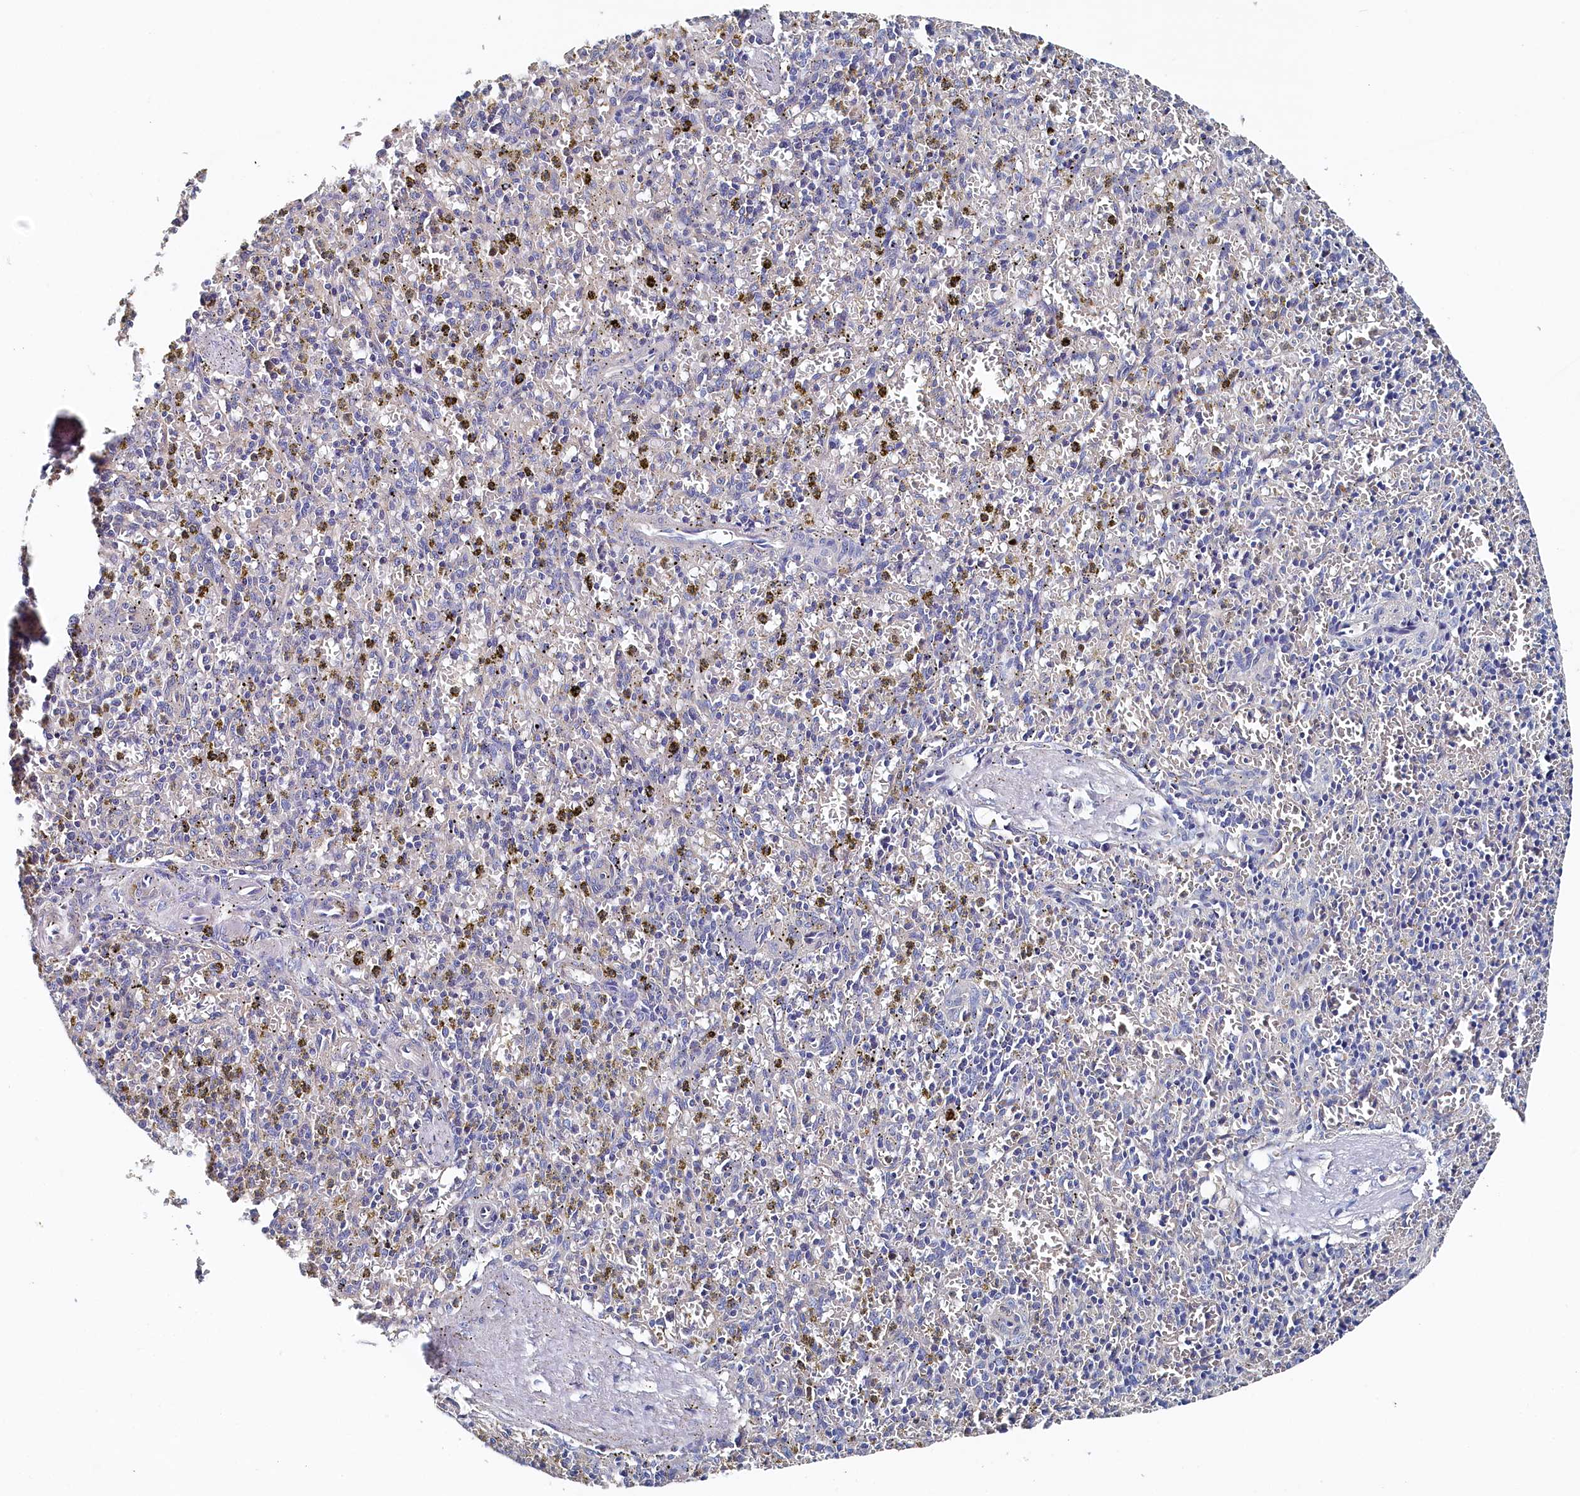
{"staining": {"intensity": "negative", "quantity": "none", "location": "none"}, "tissue": "spleen", "cell_type": "Cells in red pulp", "image_type": "normal", "snomed": [{"axis": "morphology", "description": "Normal tissue, NOS"}, {"axis": "topography", "description": "Spleen"}], "caption": "Immunohistochemistry (IHC) photomicrograph of unremarkable spleen stained for a protein (brown), which reveals no expression in cells in red pulp.", "gene": "BHMT", "patient": {"sex": "male", "age": 72}}